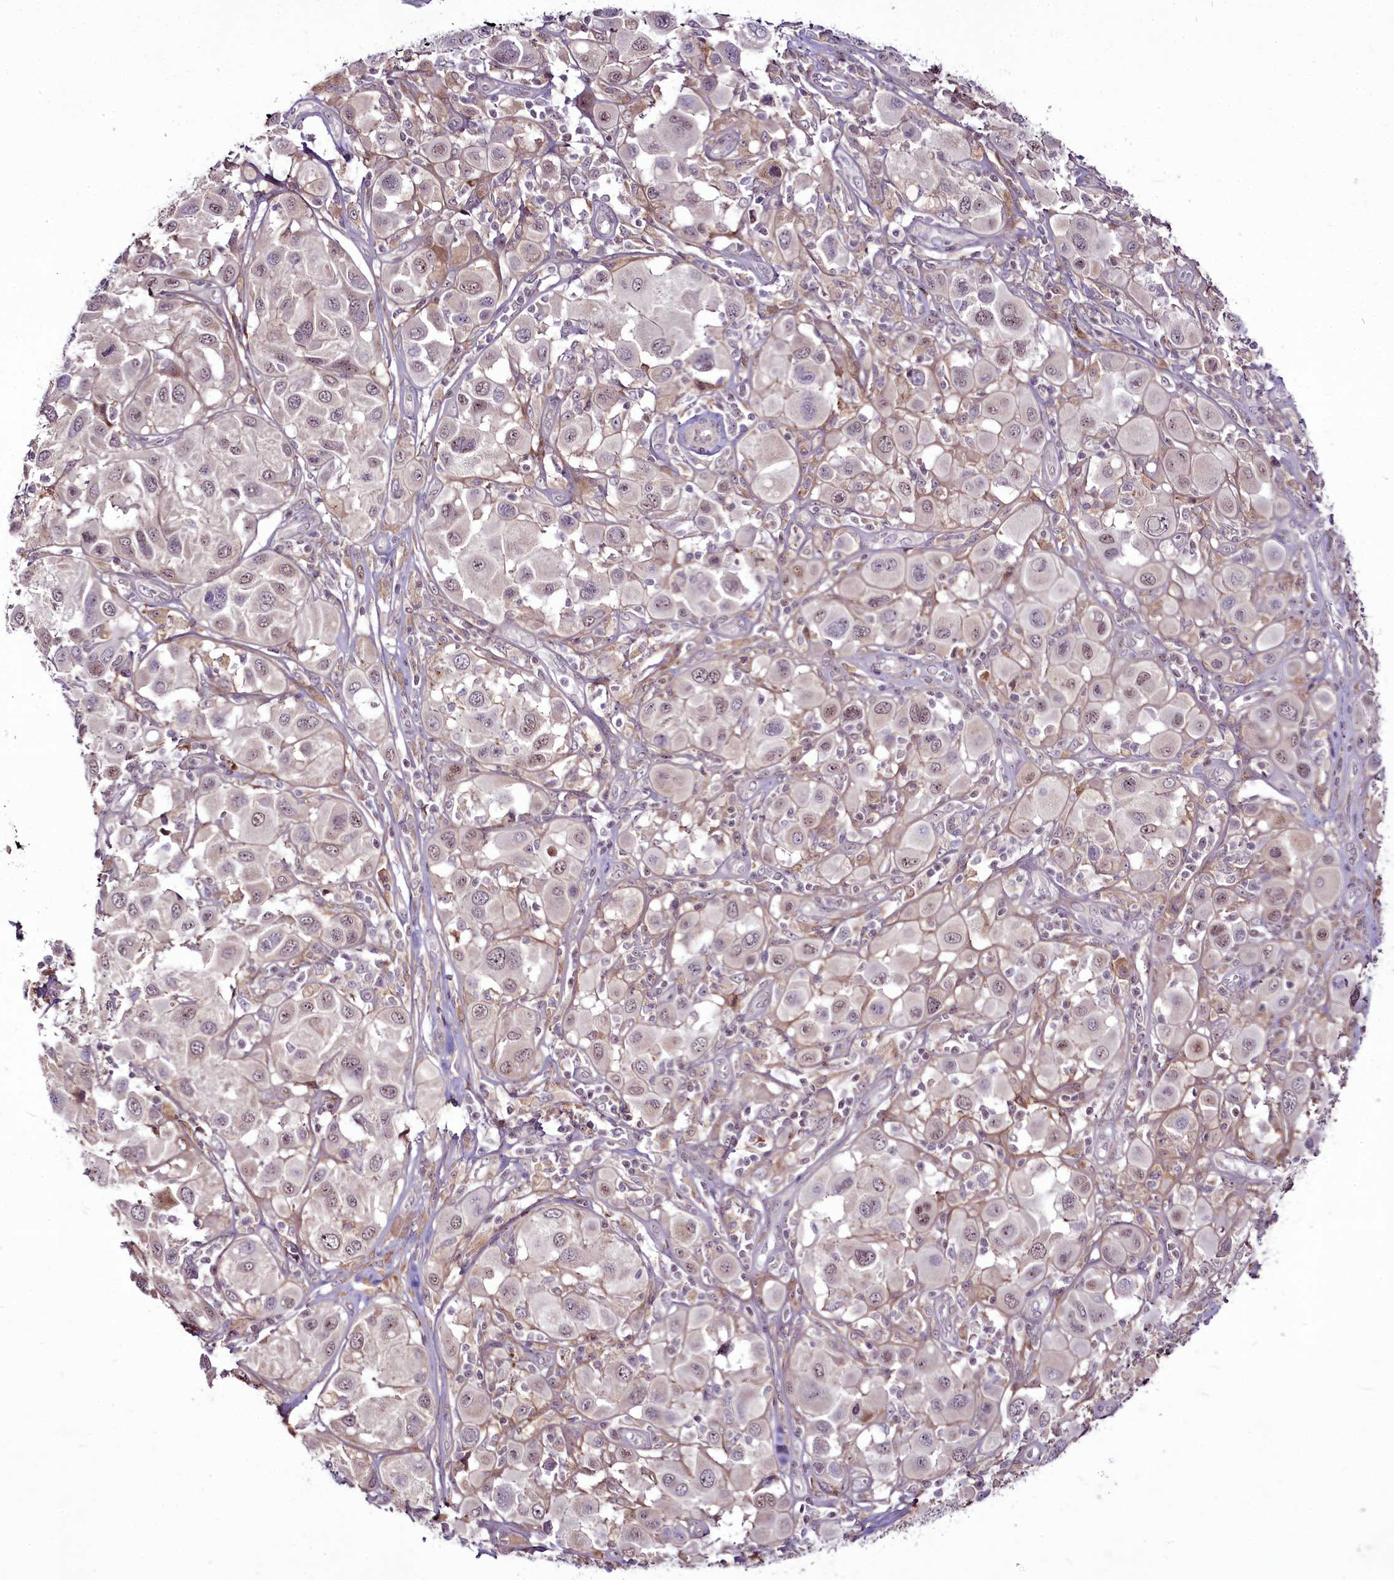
{"staining": {"intensity": "weak", "quantity": "<25%", "location": "nuclear"}, "tissue": "melanoma", "cell_type": "Tumor cells", "image_type": "cancer", "snomed": [{"axis": "morphology", "description": "Malignant melanoma, Metastatic site"}, {"axis": "topography", "description": "Skin"}], "caption": "A photomicrograph of human malignant melanoma (metastatic site) is negative for staining in tumor cells.", "gene": "RSBN1", "patient": {"sex": "male", "age": 41}}